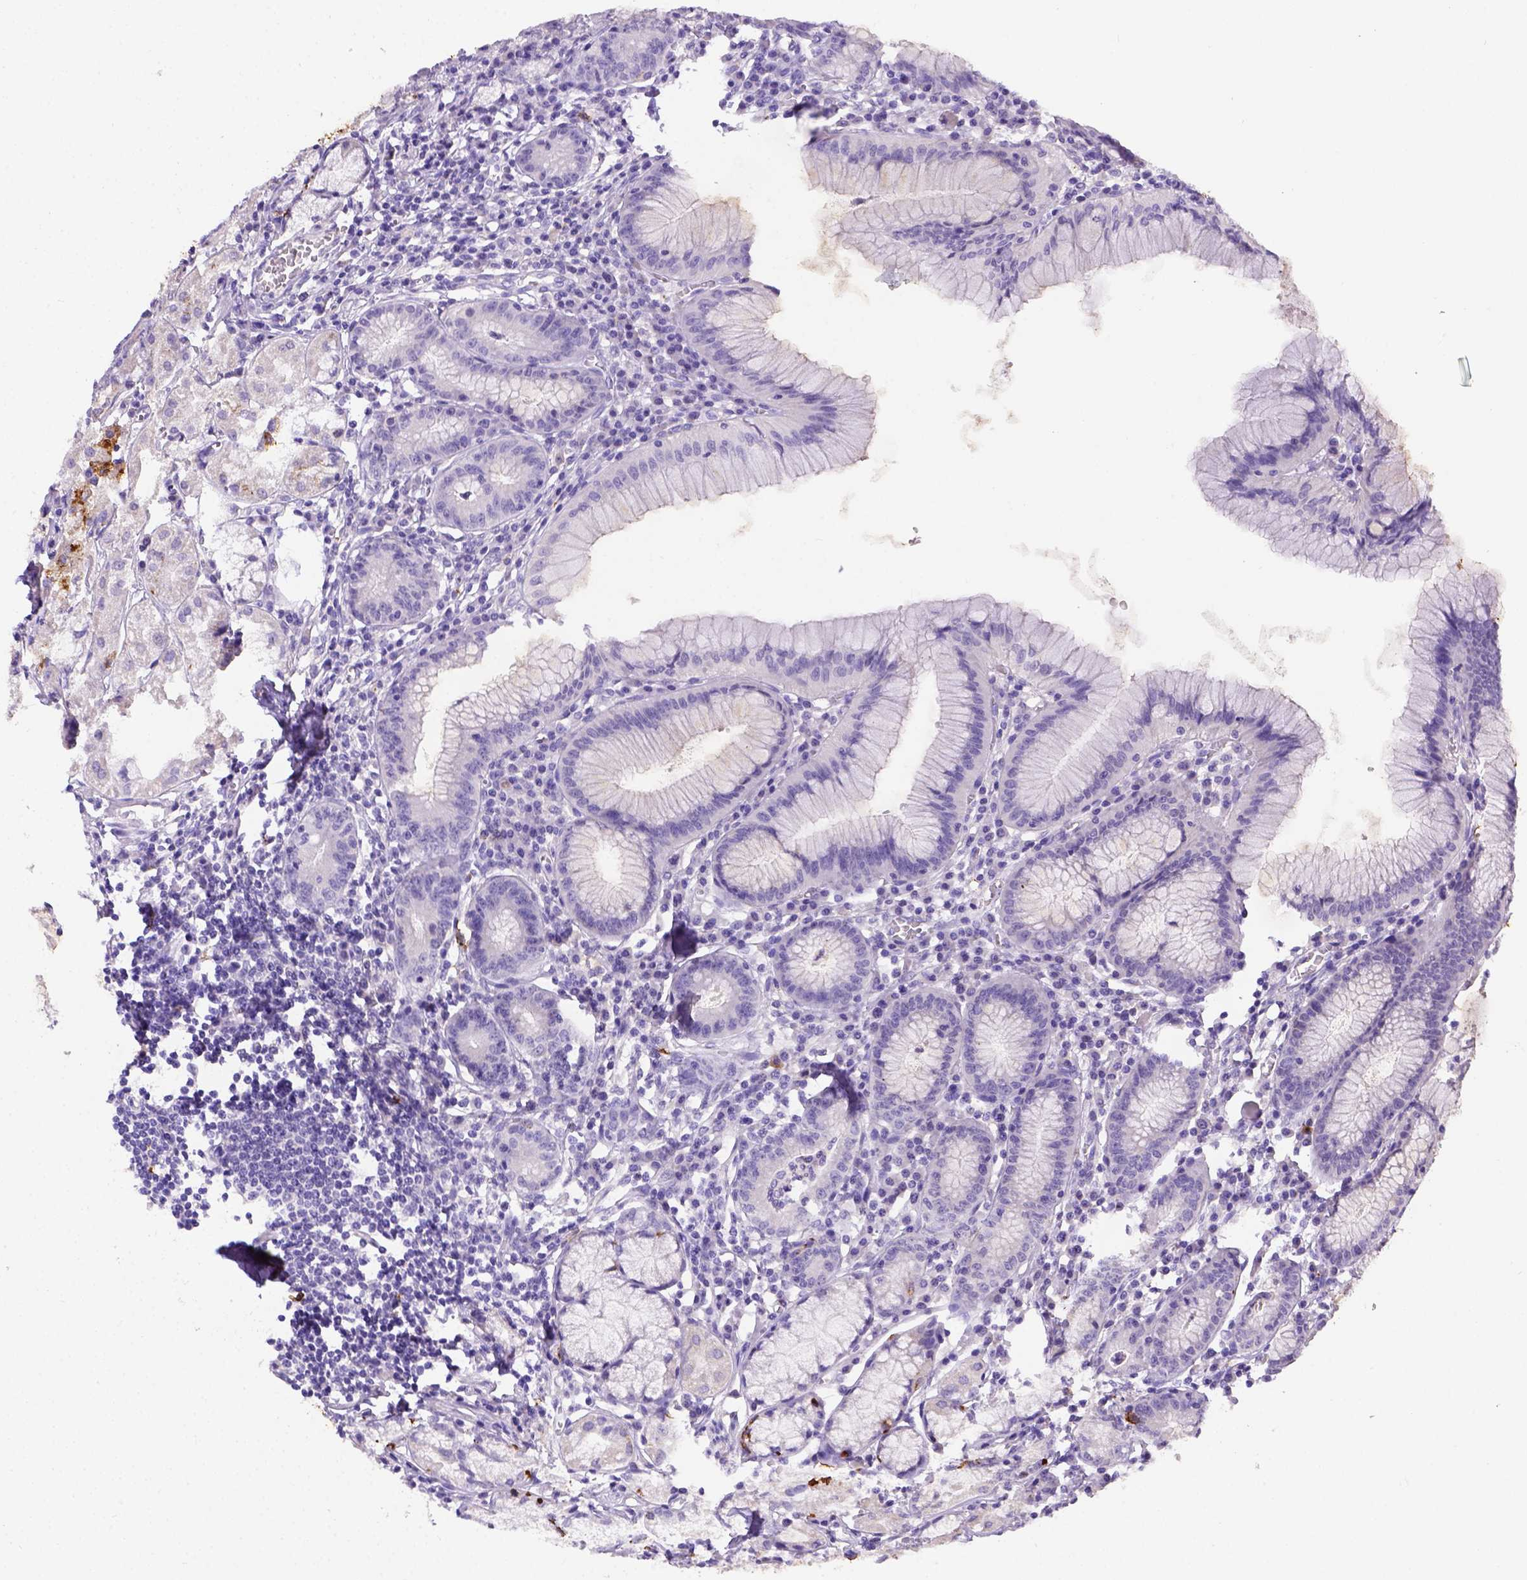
{"staining": {"intensity": "moderate", "quantity": "25%-75%", "location": "cytoplasmic/membranous"}, "tissue": "stomach", "cell_type": "Glandular cells", "image_type": "normal", "snomed": [{"axis": "morphology", "description": "Normal tissue, NOS"}, {"axis": "topography", "description": "Stomach"}], "caption": "An immunohistochemistry (IHC) photomicrograph of unremarkable tissue is shown. Protein staining in brown labels moderate cytoplasmic/membranous positivity in stomach within glandular cells.", "gene": "B3GAT1", "patient": {"sex": "male", "age": 55}}